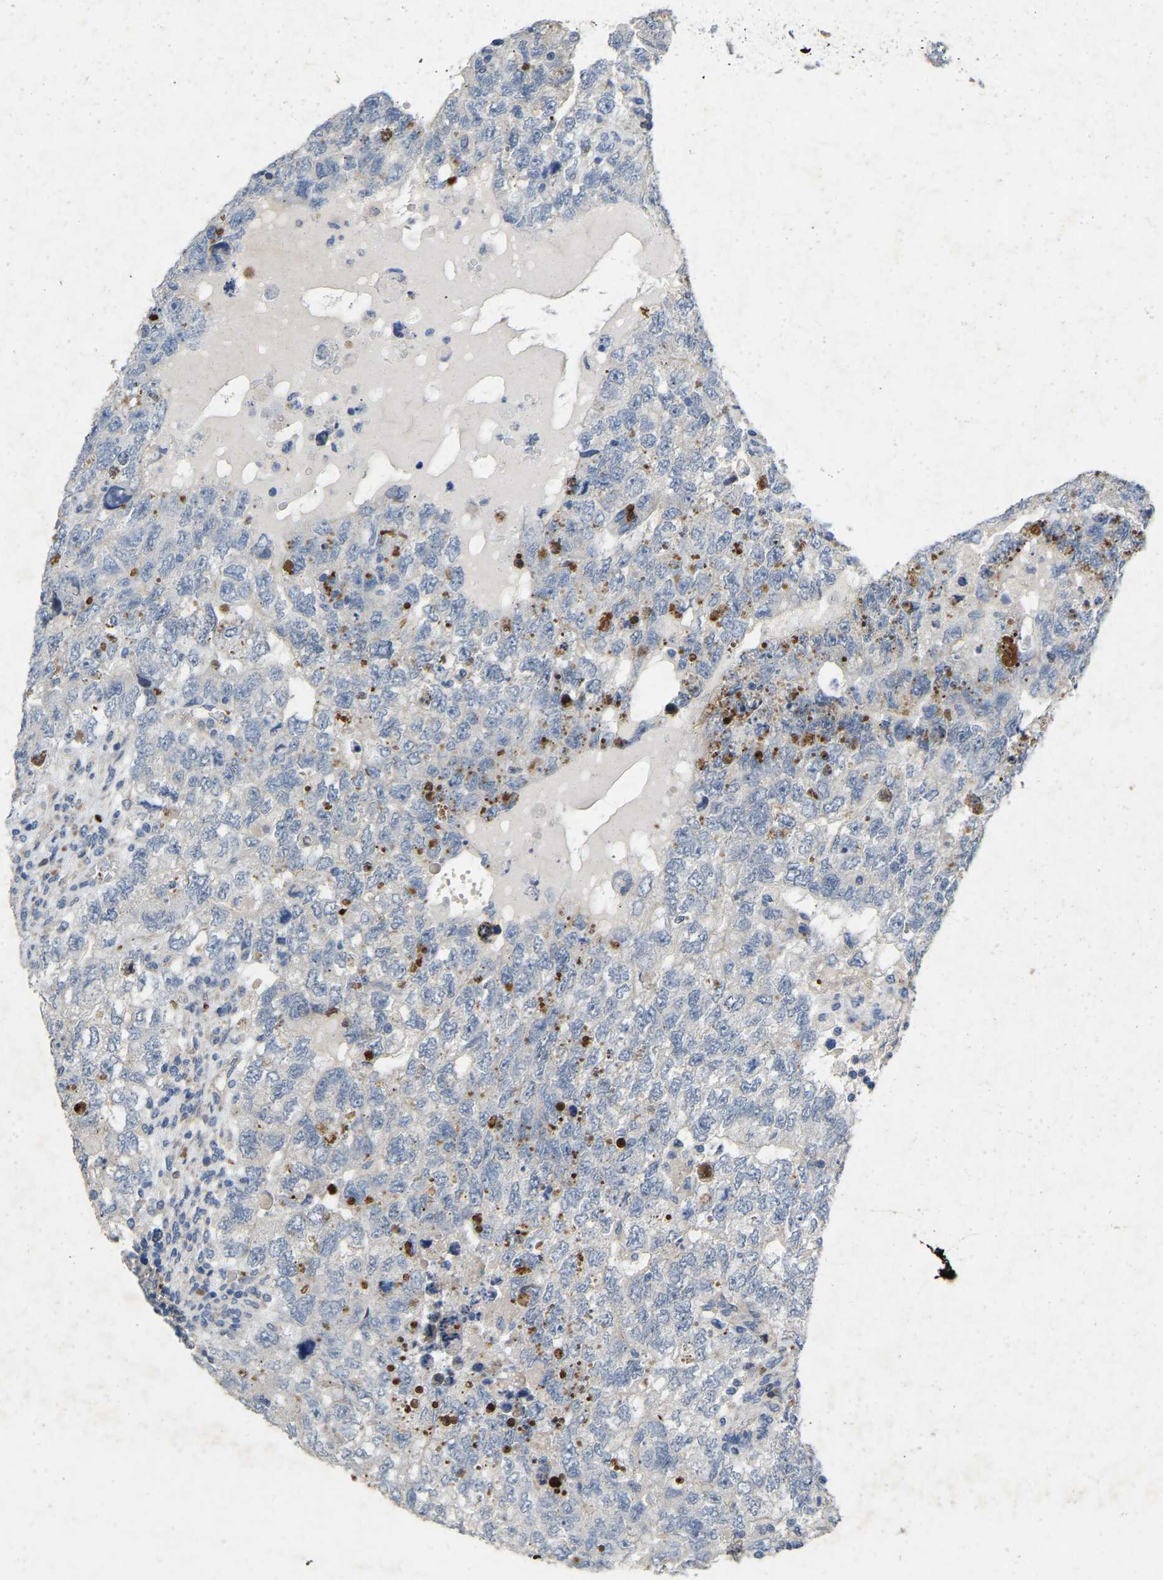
{"staining": {"intensity": "negative", "quantity": "none", "location": "none"}, "tissue": "testis cancer", "cell_type": "Tumor cells", "image_type": "cancer", "snomed": [{"axis": "morphology", "description": "Carcinoma, Embryonal, NOS"}, {"axis": "topography", "description": "Testis"}], "caption": "A histopathology image of human testis cancer is negative for staining in tumor cells. (IHC, brightfield microscopy, high magnification).", "gene": "RHEB", "patient": {"sex": "male", "age": 36}}